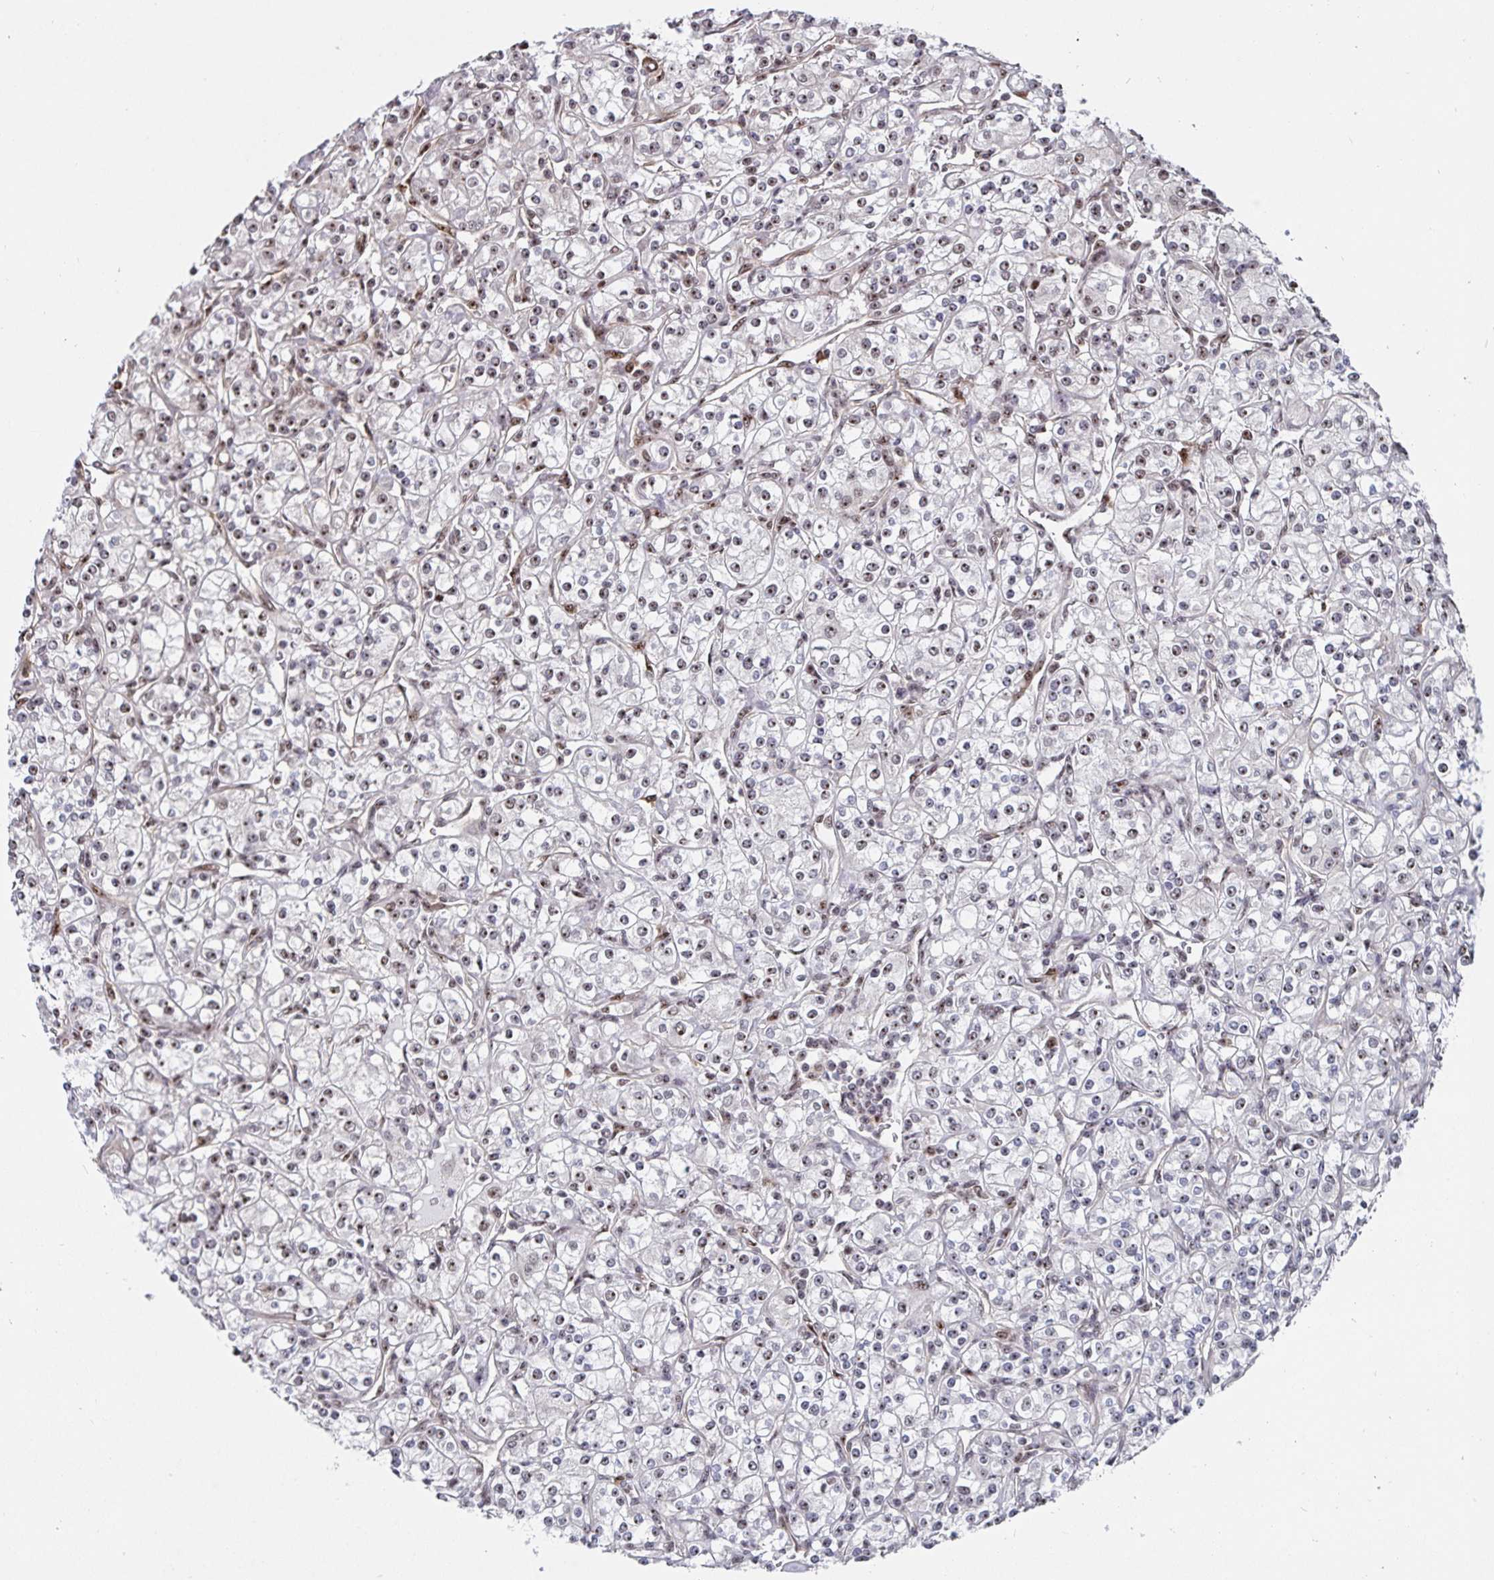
{"staining": {"intensity": "weak", "quantity": "25%-75%", "location": "nuclear"}, "tissue": "renal cancer", "cell_type": "Tumor cells", "image_type": "cancer", "snomed": [{"axis": "morphology", "description": "Adenocarcinoma, NOS"}, {"axis": "topography", "description": "Kidney"}], "caption": "A high-resolution photomicrograph shows IHC staining of renal cancer, which shows weak nuclear staining in about 25%-75% of tumor cells.", "gene": "LAS1L", "patient": {"sex": "male", "age": 77}}